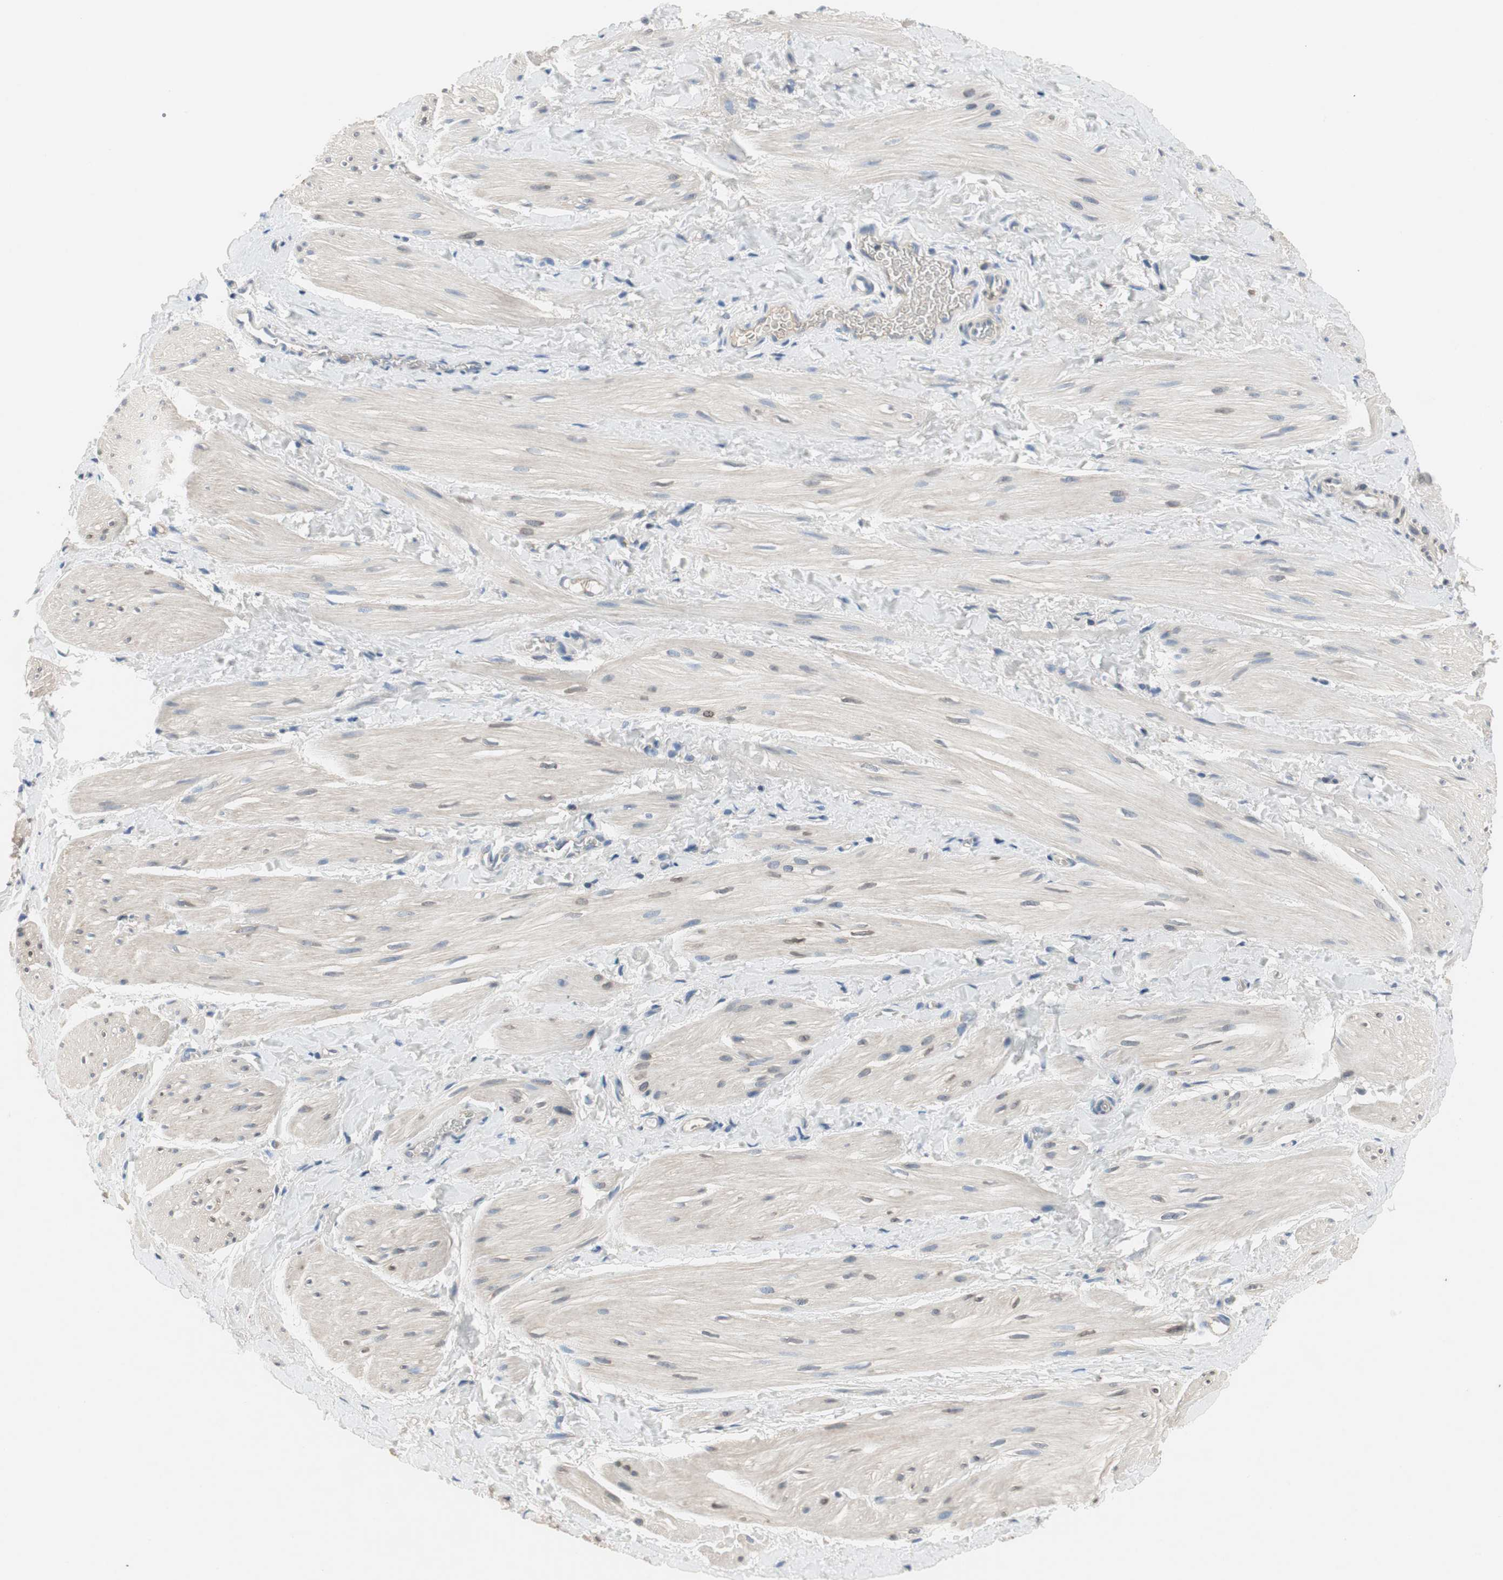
{"staining": {"intensity": "negative", "quantity": "none", "location": "none"}, "tissue": "smooth muscle", "cell_type": "Smooth muscle cells", "image_type": "normal", "snomed": [{"axis": "morphology", "description": "Normal tissue, NOS"}, {"axis": "topography", "description": "Smooth muscle"}], "caption": "DAB (3,3'-diaminobenzidine) immunohistochemical staining of unremarkable smooth muscle reveals no significant expression in smooth muscle cells. (Immunohistochemistry, brightfield microscopy, high magnification).", "gene": "ALPL", "patient": {"sex": "male", "age": 16}}